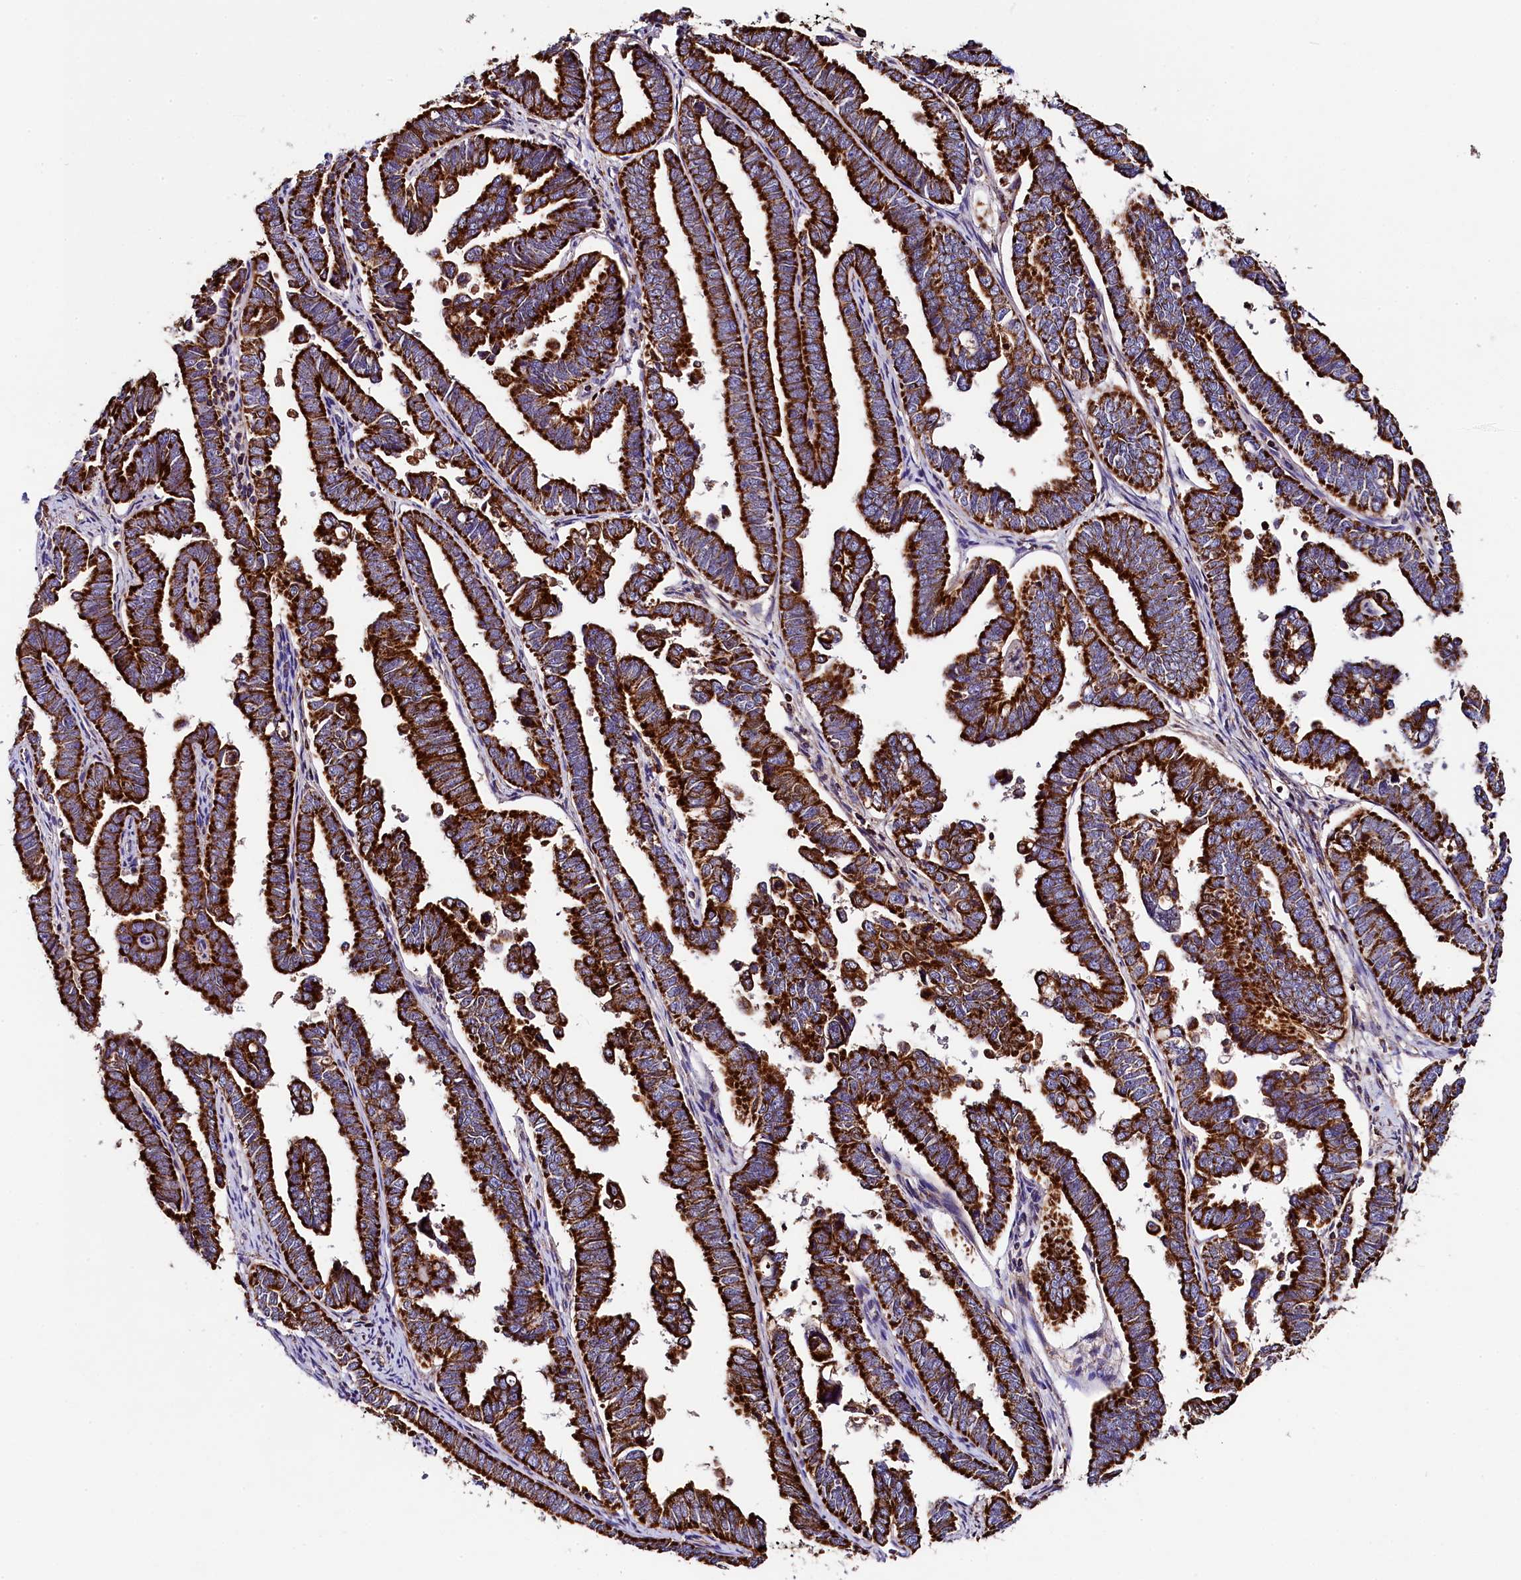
{"staining": {"intensity": "strong", "quantity": ">75%", "location": "cytoplasmic/membranous"}, "tissue": "endometrial cancer", "cell_type": "Tumor cells", "image_type": "cancer", "snomed": [{"axis": "morphology", "description": "Adenocarcinoma, NOS"}, {"axis": "topography", "description": "Endometrium"}], "caption": "Endometrial cancer (adenocarcinoma) stained with a brown dye displays strong cytoplasmic/membranous positive expression in approximately >75% of tumor cells.", "gene": "CLYBL", "patient": {"sex": "female", "age": 75}}